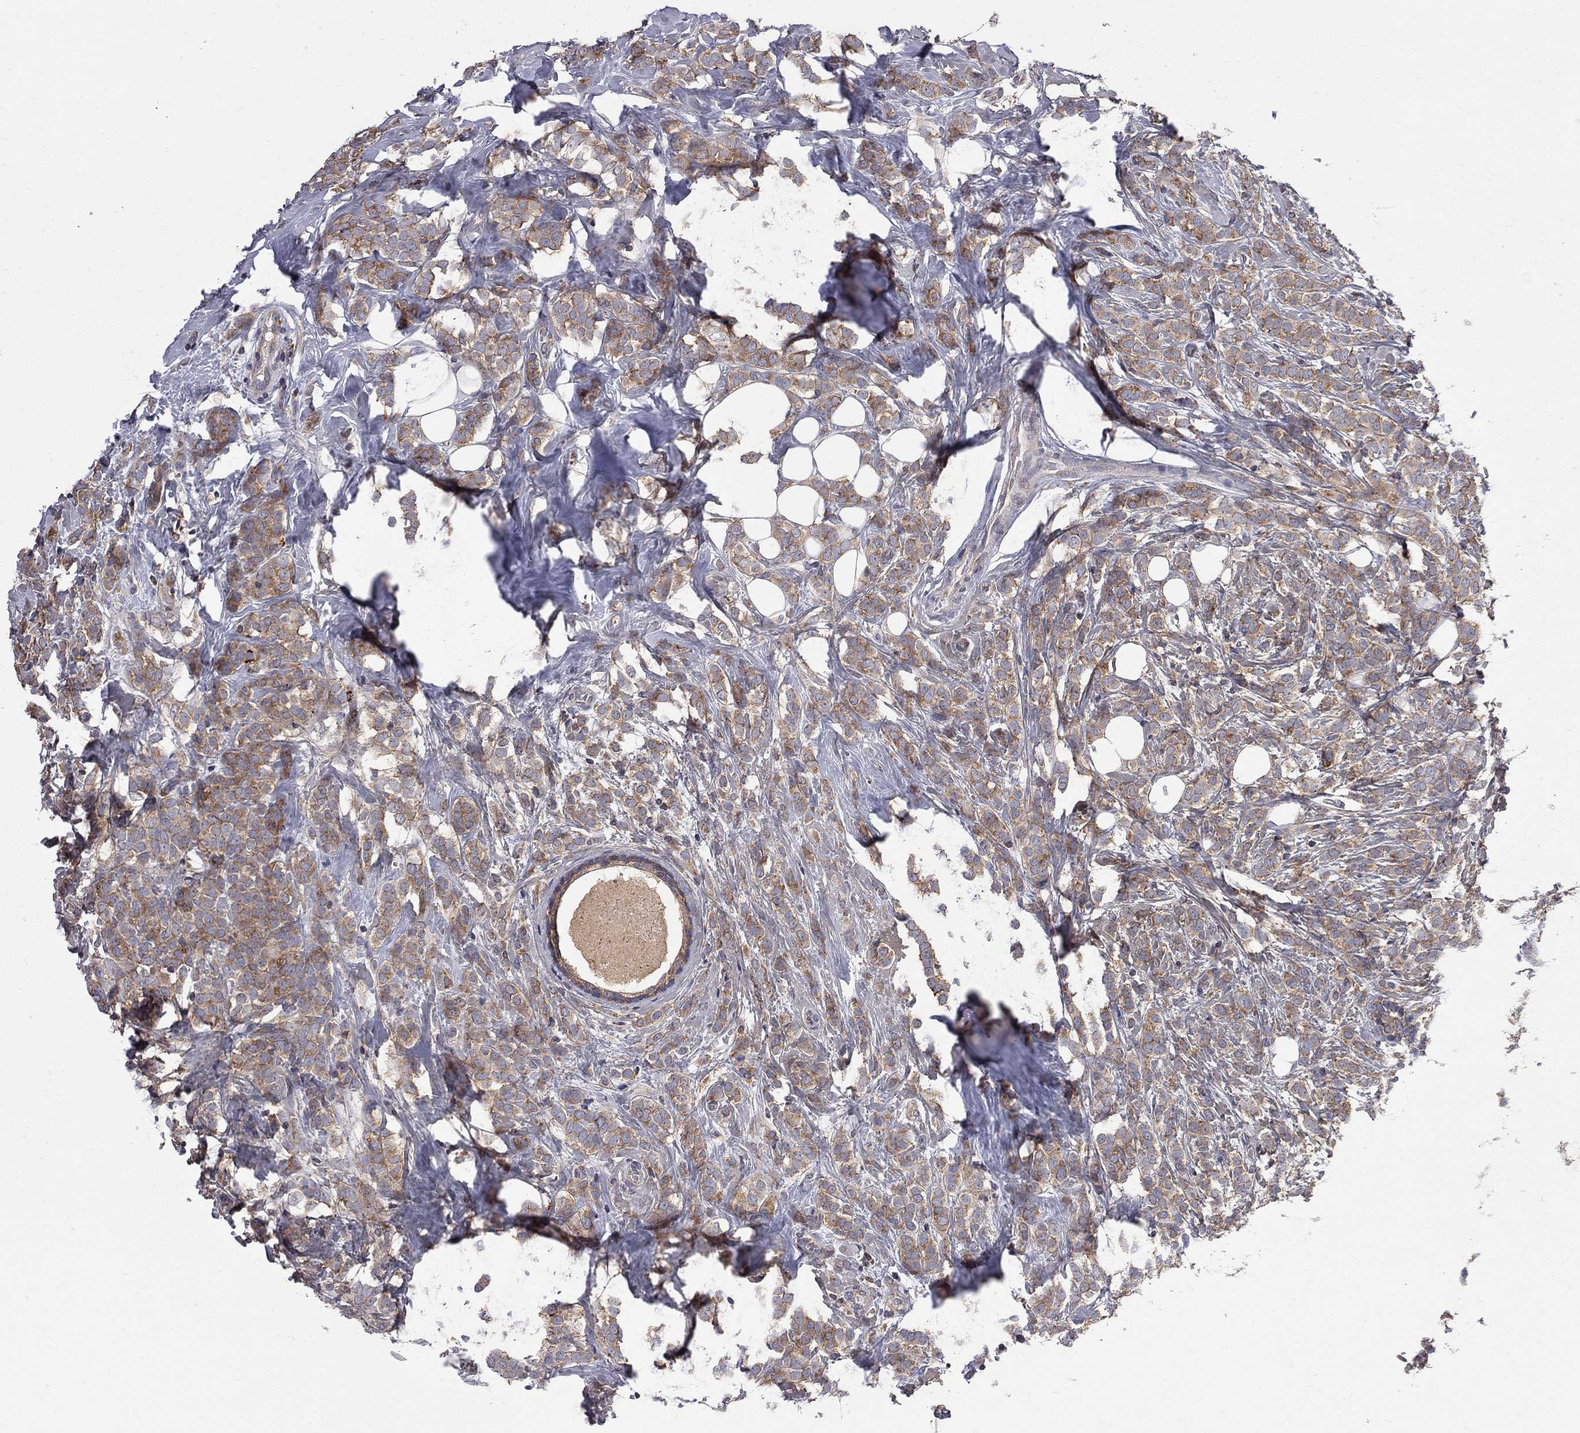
{"staining": {"intensity": "weak", "quantity": ">75%", "location": "cytoplasmic/membranous"}, "tissue": "breast cancer", "cell_type": "Tumor cells", "image_type": "cancer", "snomed": [{"axis": "morphology", "description": "Lobular carcinoma"}, {"axis": "topography", "description": "Breast"}], "caption": "Protein staining shows weak cytoplasmic/membranous positivity in approximately >75% of tumor cells in lobular carcinoma (breast).", "gene": "CNOT11", "patient": {"sex": "female", "age": 49}}